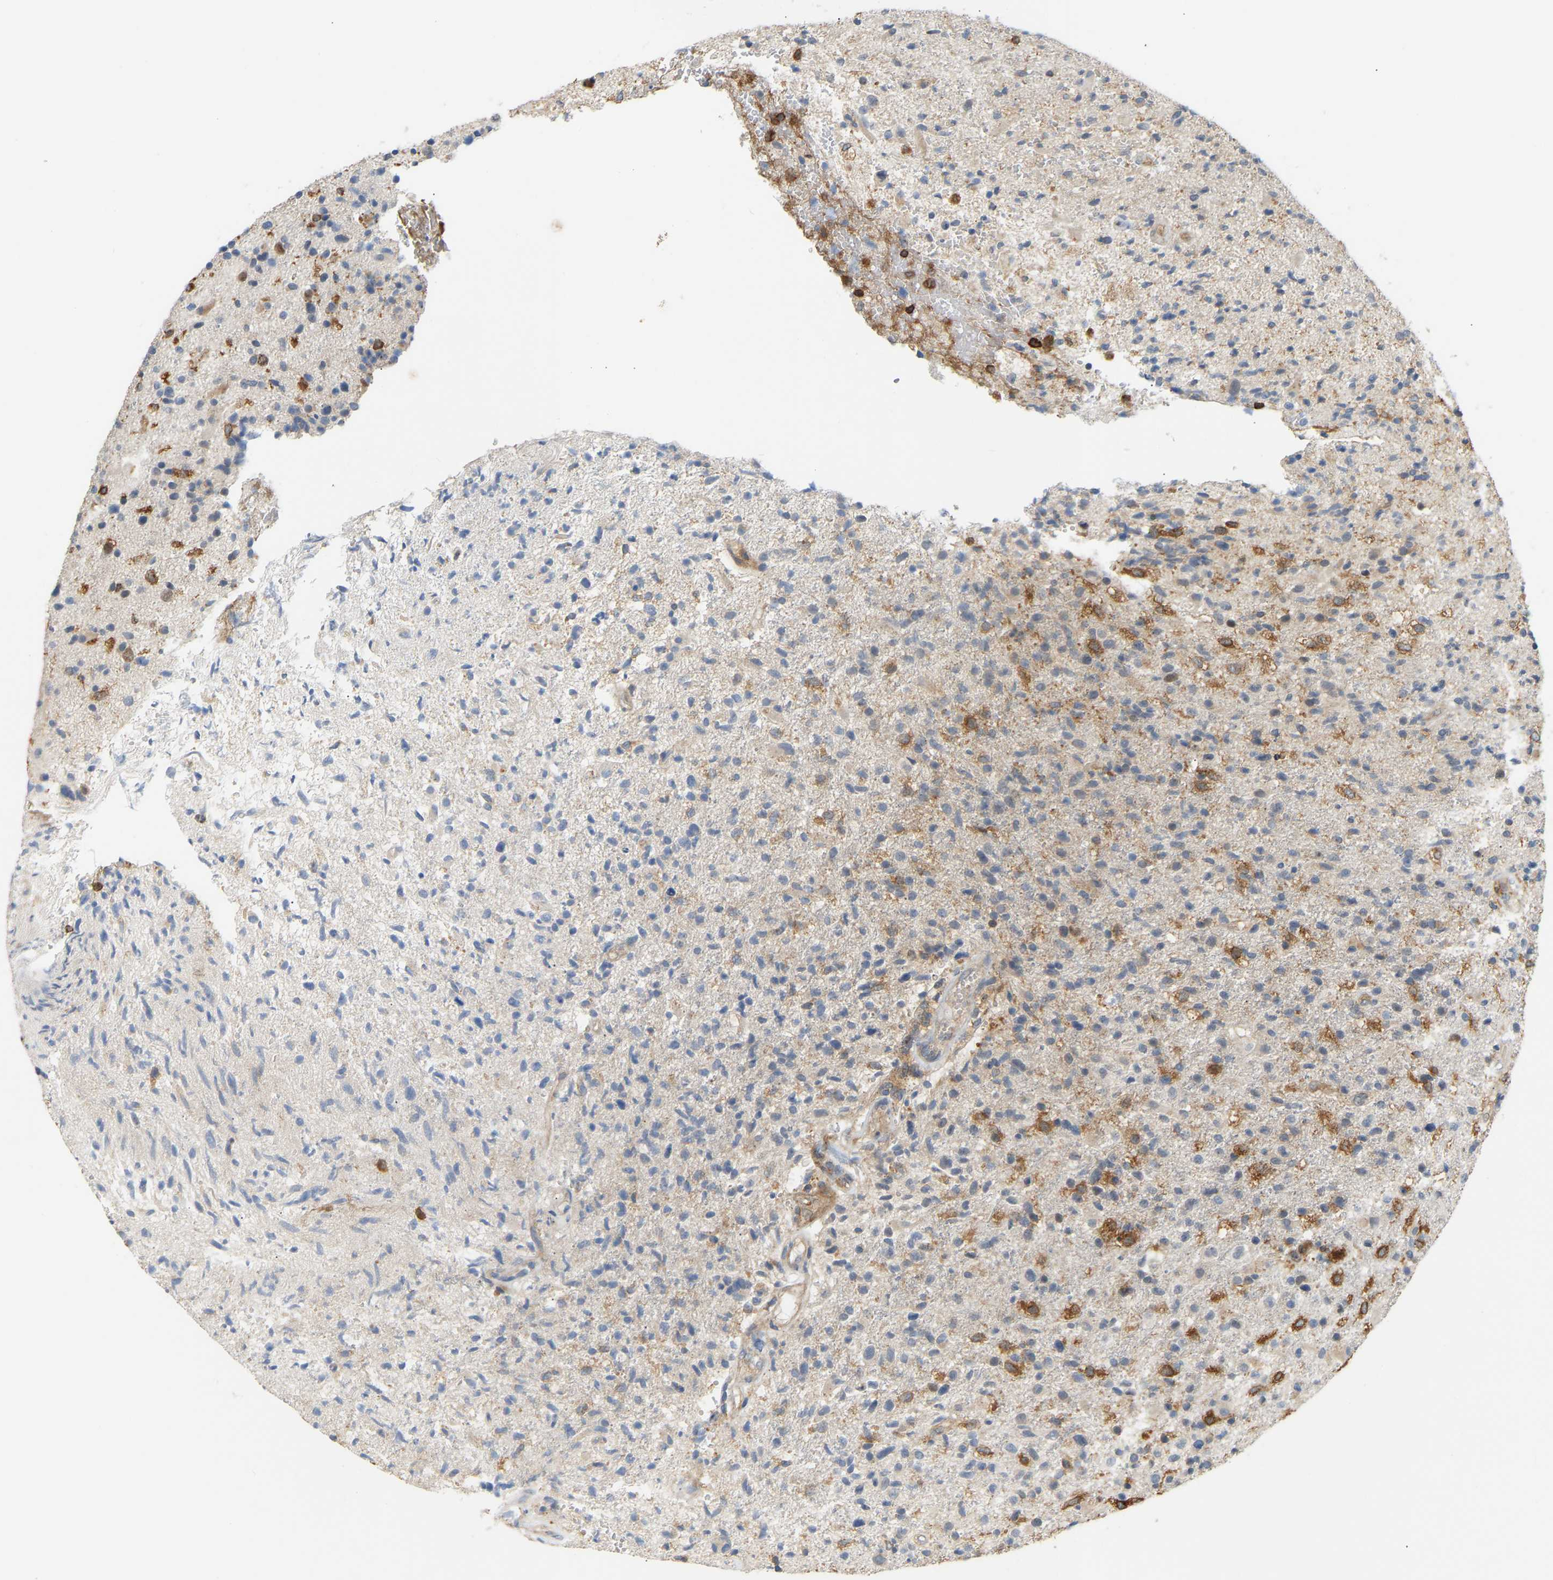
{"staining": {"intensity": "negative", "quantity": "none", "location": "none"}, "tissue": "glioma", "cell_type": "Tumor cells", "image_type": "cancer", "snomed": [{"axis": "morphology", "description": "Glioma, malignant, High grade"}, {"axis": "topography", "description": "Brain"}], "caption": "Malignant high-grade glioma stained for a protein using immunohistochemistry (IHC) exhibits no positivity tumor cells.", "gene": "PLCG2", "patient": {"sex": "male", "age": 72}}